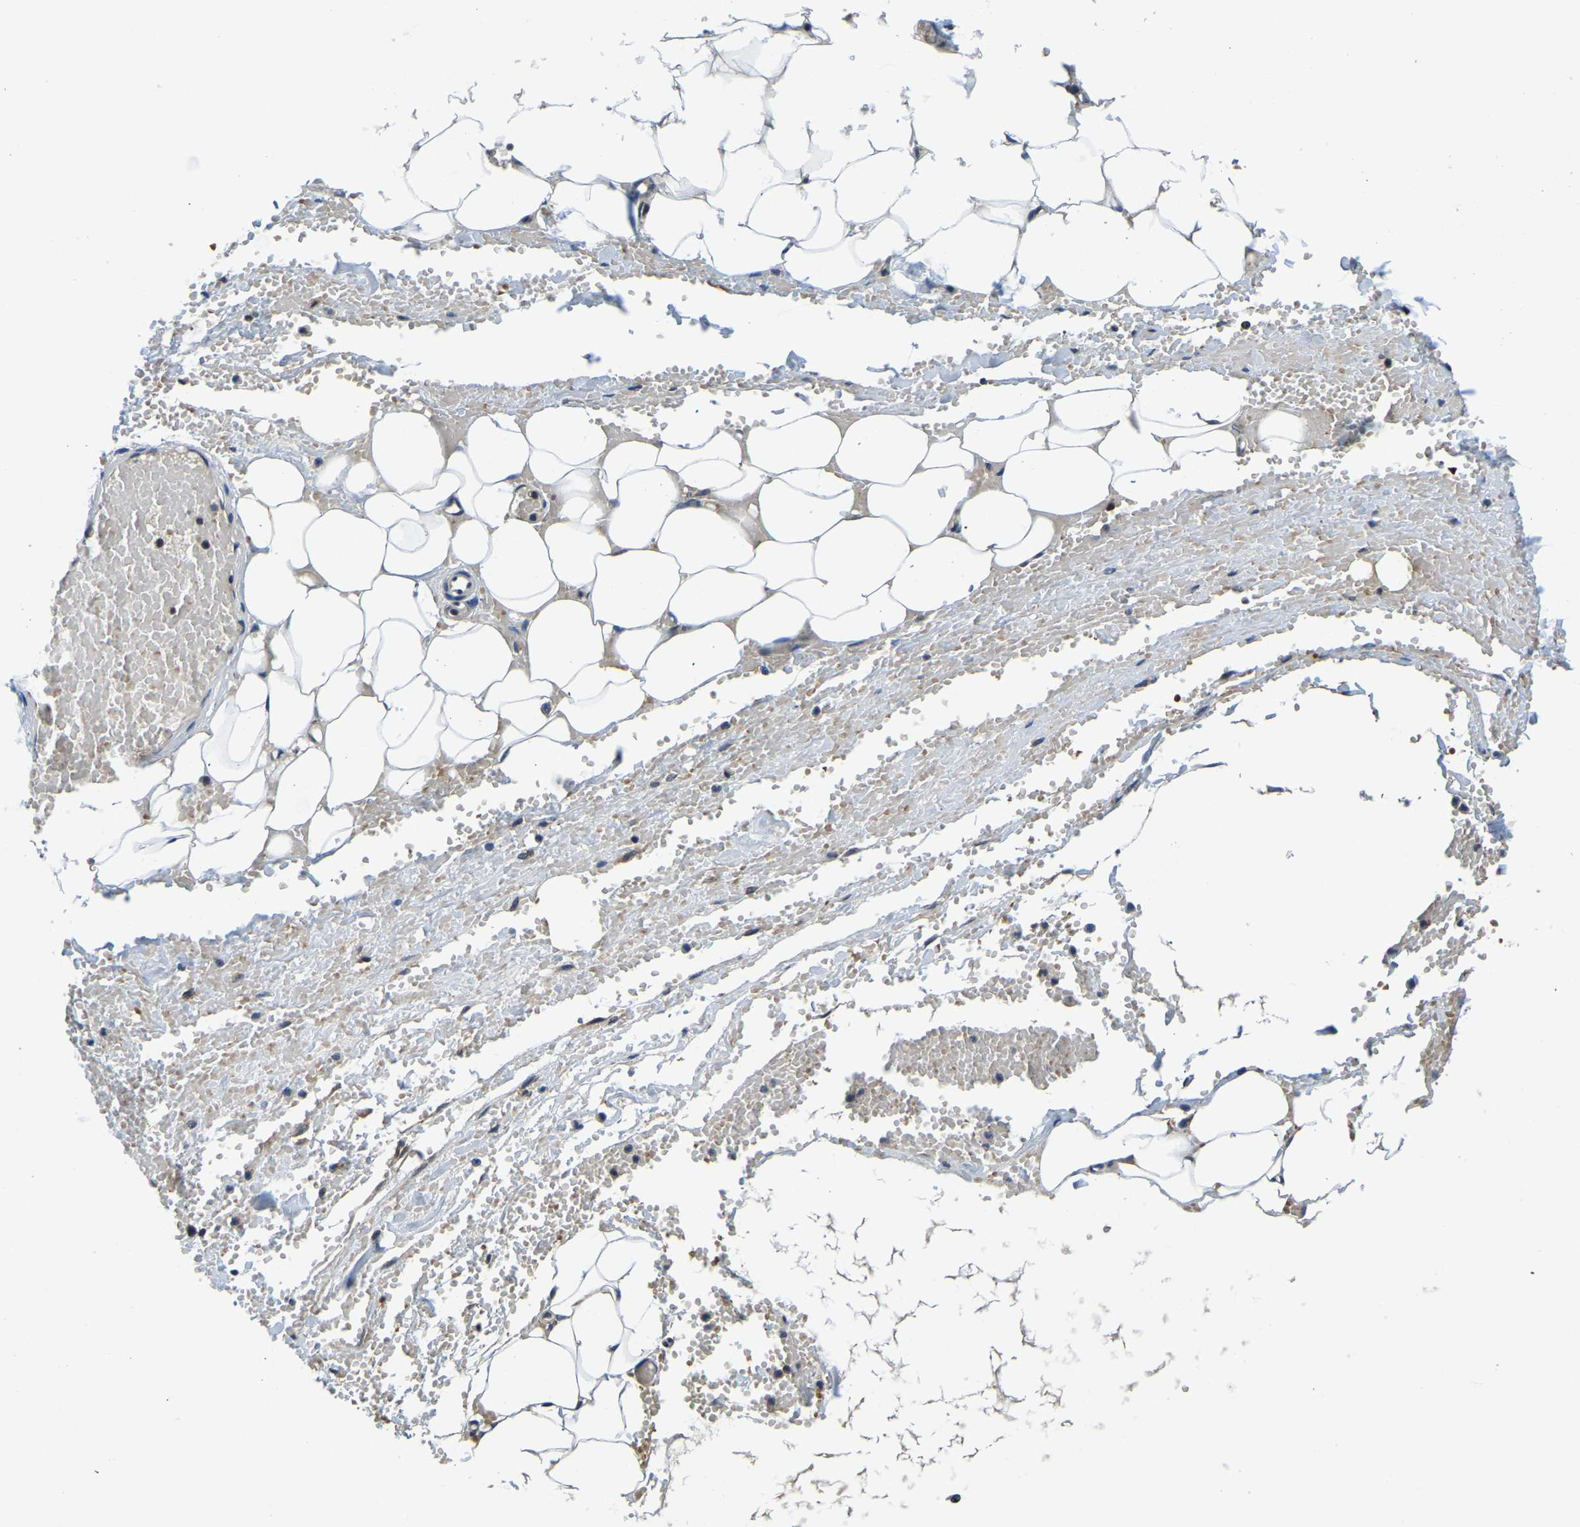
{"staining": {"intensity": "weak", "quantity": "25%-75%", "location": "cytoplasmic/membranous"}, "tissue": "adipose tissue", "cell_type": "Adipocytes", "image_type": "normal", "snomed": [{"axis": "morphology", "description": "Normal tissue, NOS"}, {"axis": "topography", "description": "Soft tissue"}, {"axis": "topography", "description": "Vascular tissue"}], "caption": "IHC (DAB (3,3'-diaminobenzidine)) staining of benign adipose tissue displays weak cytoplasmic/membranous protein positivity in approximately 25%-75% of adipocytes.", "gene": "DFFA", "patient": {"sex": "female", "age": 35}}